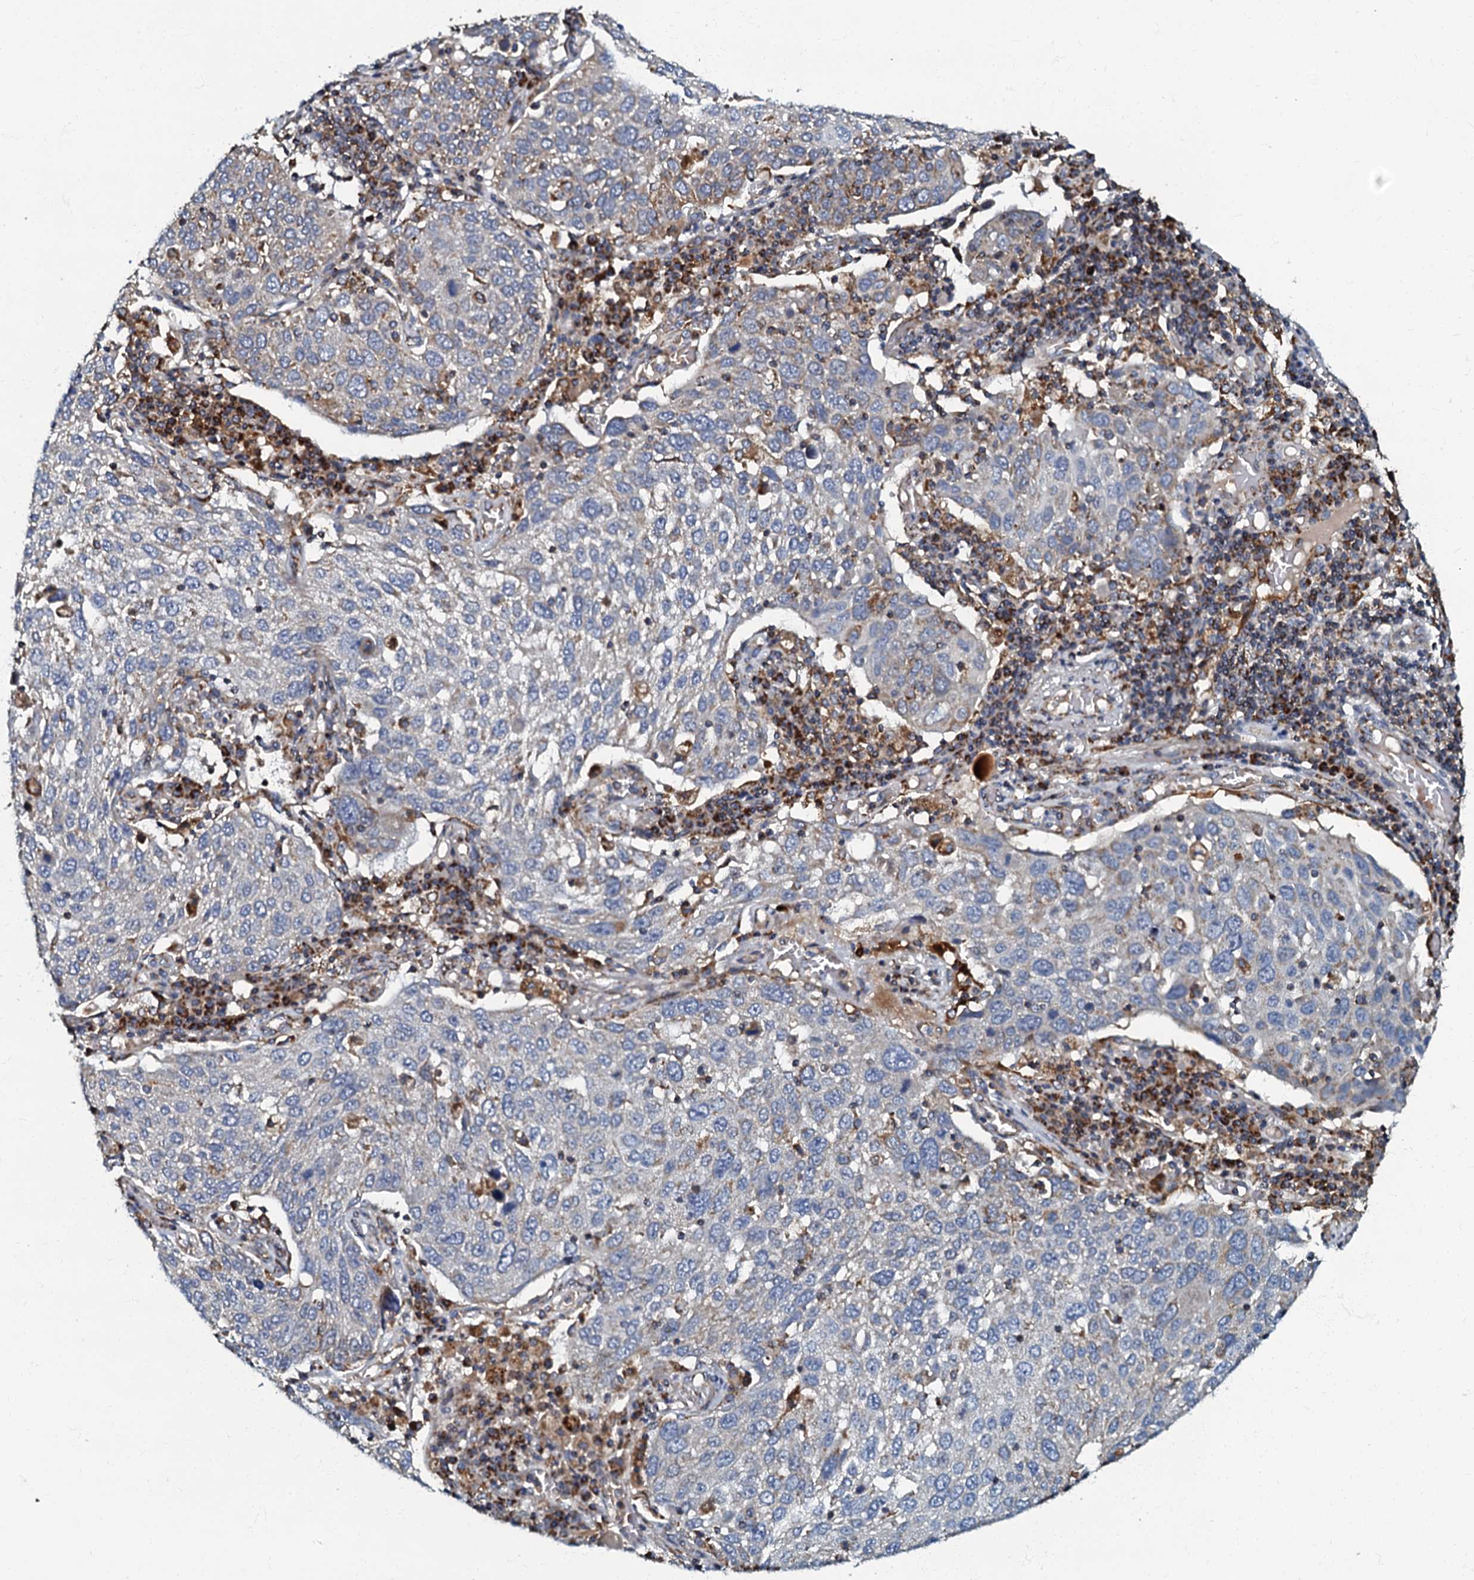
{"staining": {"intensity": "negative", "quantity": "none", "location": "none"}, "tissue": "lung cancer", "cell_type": "Tumor cells", "image_type": "cancer", "snomed": [{"axis": "morphology", "description": "Squamous cell carcinoma, NOS"}, {"axis": "topography", "description": "Lung"}], "caption": "Immunohistochemistry histopathology image of neoplastic tissue: lung cancer stained with DAB demonstrates no significant protein positivity in tumor cells. (DAB immunohistochemistry, high magnification).", "gene": "NDUFA12", "patient": {"sex": "male", "age": 65}}